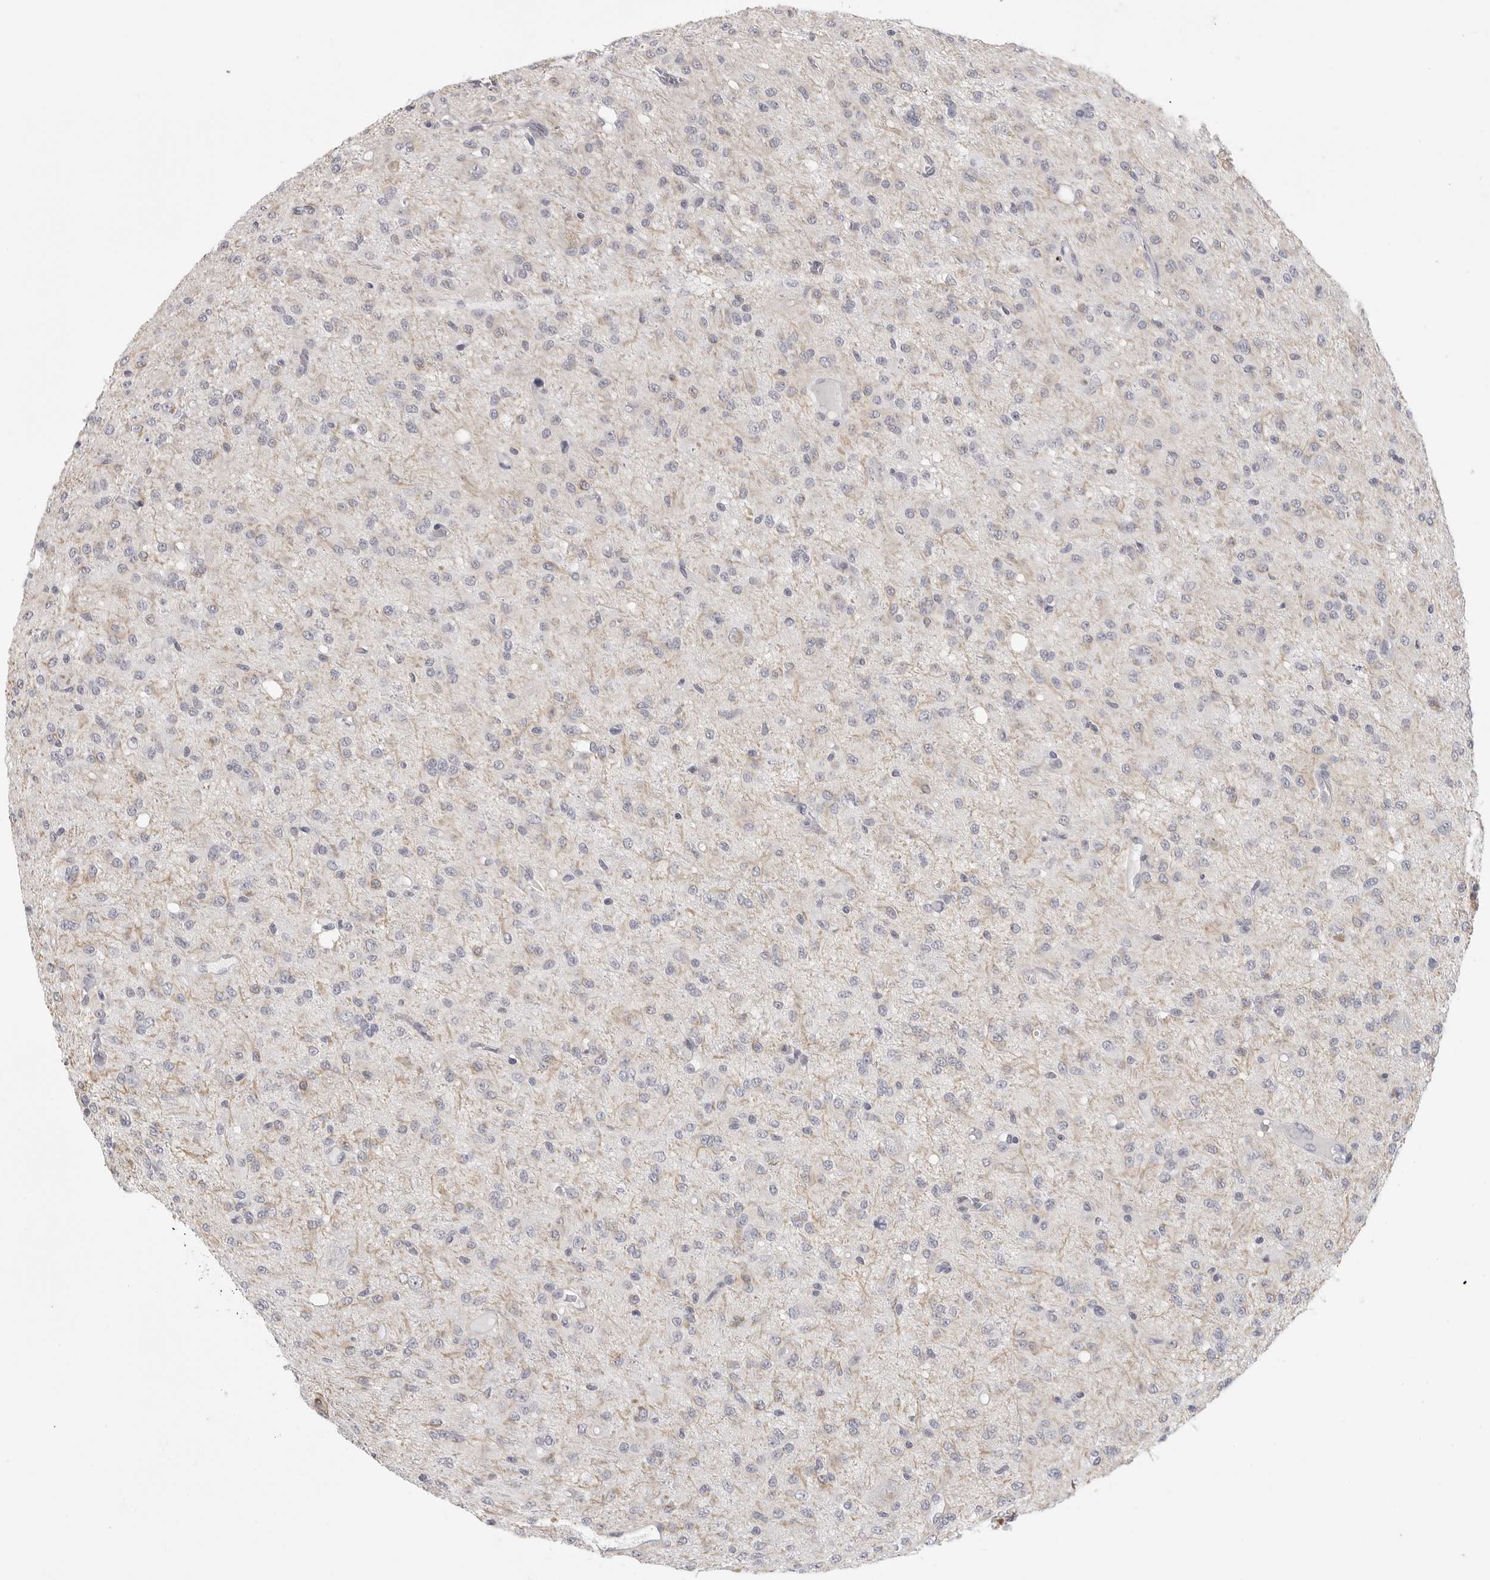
{"staining": {"intensity": "negative", "quantity": "none", "location": "none"}, "tissue": "glioma", "cell_type": "Tumor cells", "image_type": "cancer", "snomed": [{"axis": "morphology", "description": "Glioma, malignant, High grade"}, {"axis": "topography", "description": "Brain"}], "caption": "An IHC histopathology image of glioma is shown. There is no staining in tumor cells of glioma. (Stains: DAB (3,3'-diaminobenzidine) IHC with hematoxylin counter stain, Microscopy: brightfield microscopy at high magnification).", "gene": "HMGCS2", "patient": {"sex": "female", "age": 59}}